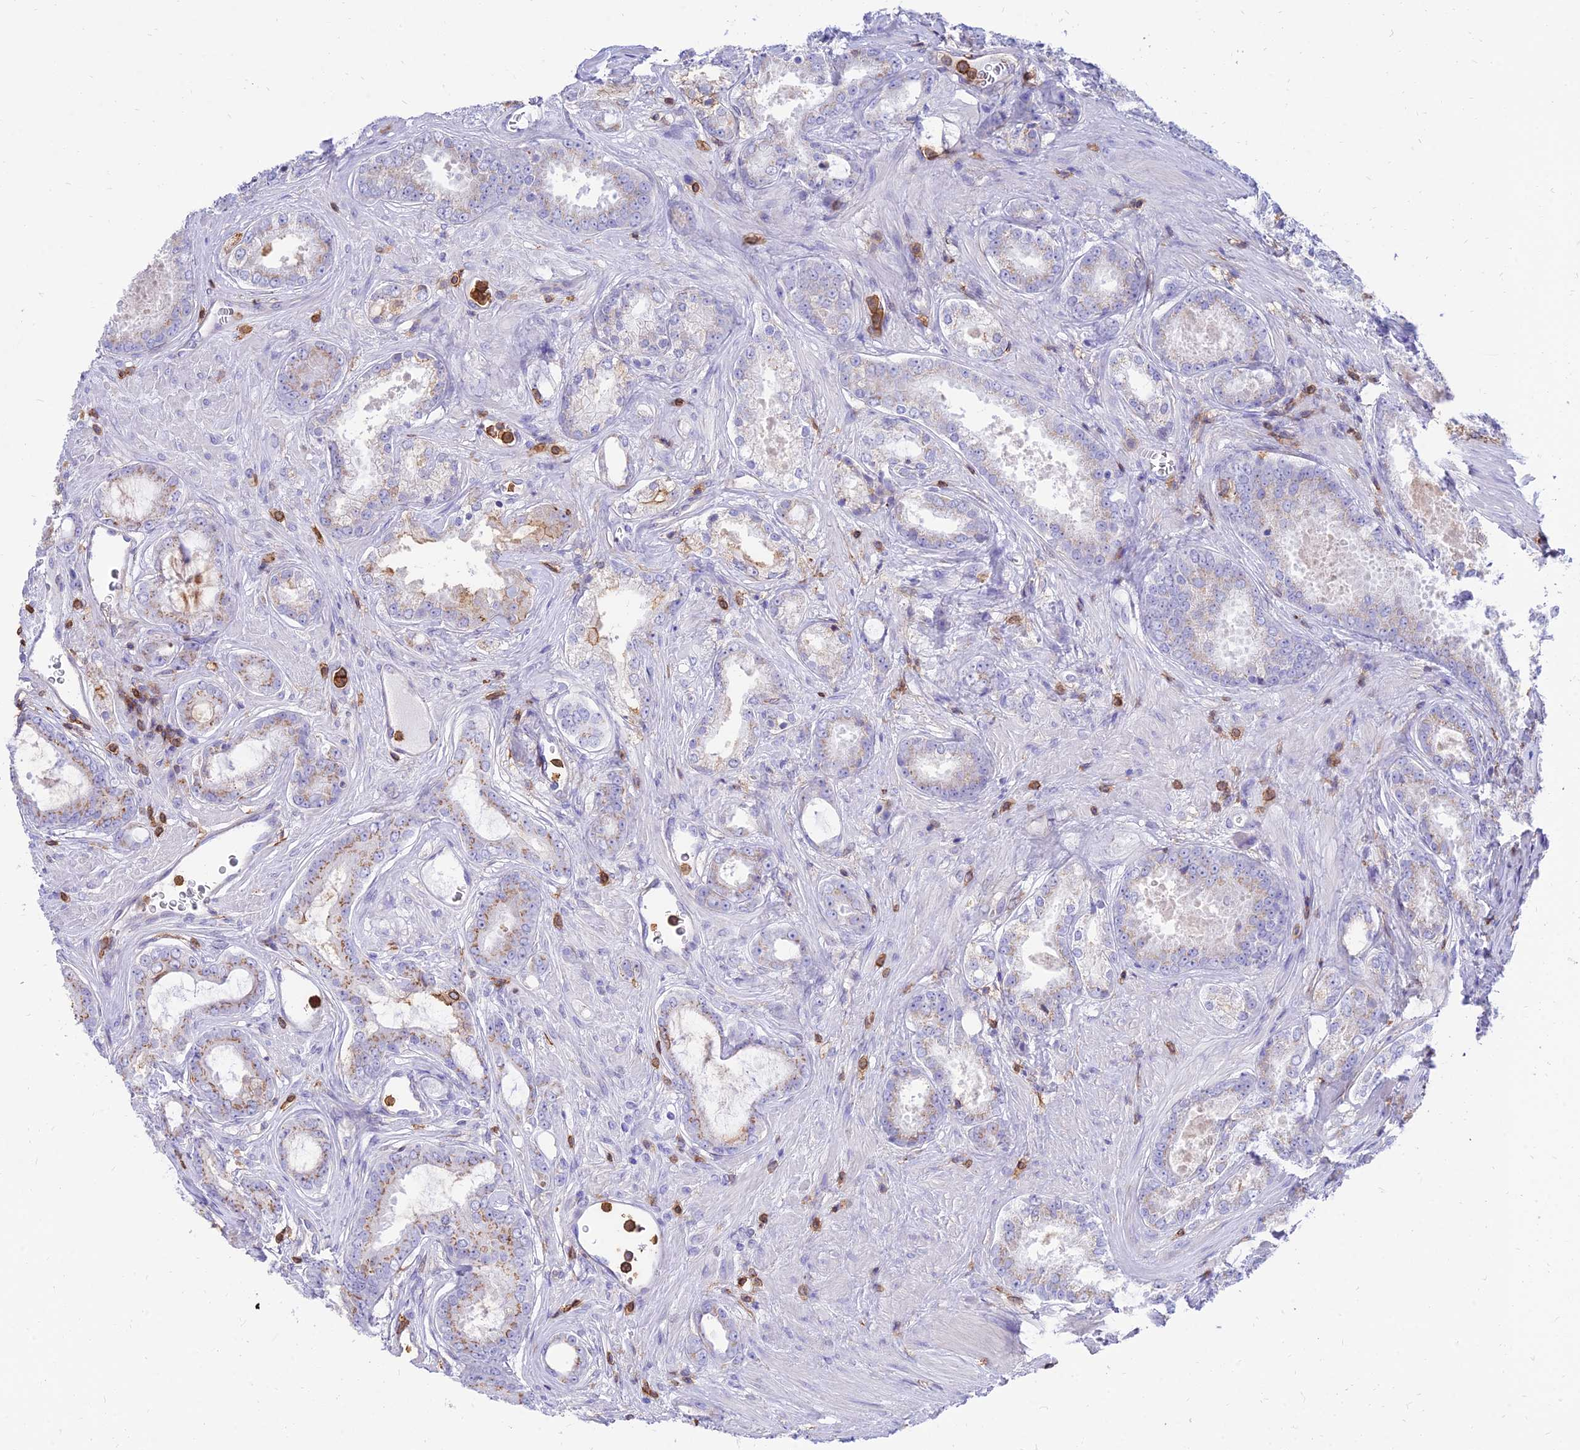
{"staining": {"intensity": "negative", "quantity": "none", "location": "none"}, "tissue": "prostate cancer", "cell_type": "Tumor cells", "image_type": "cancer", "snomed": [{"axis": "morphology", "description": "Adenocarcinoma, Low grade"}, {"axis": "topography", "description": "Prostate"}], "caption": "This histopathology image is of prostate low-grade adenocarcinoma stained with immunohistochemistry (IHC) to label a protein in brown with the nuclei are counter-stained blue. There is no expression in tumor cells.", "gene": "SREK1IP1", "patient": {"sex": "male", "age": 68}}